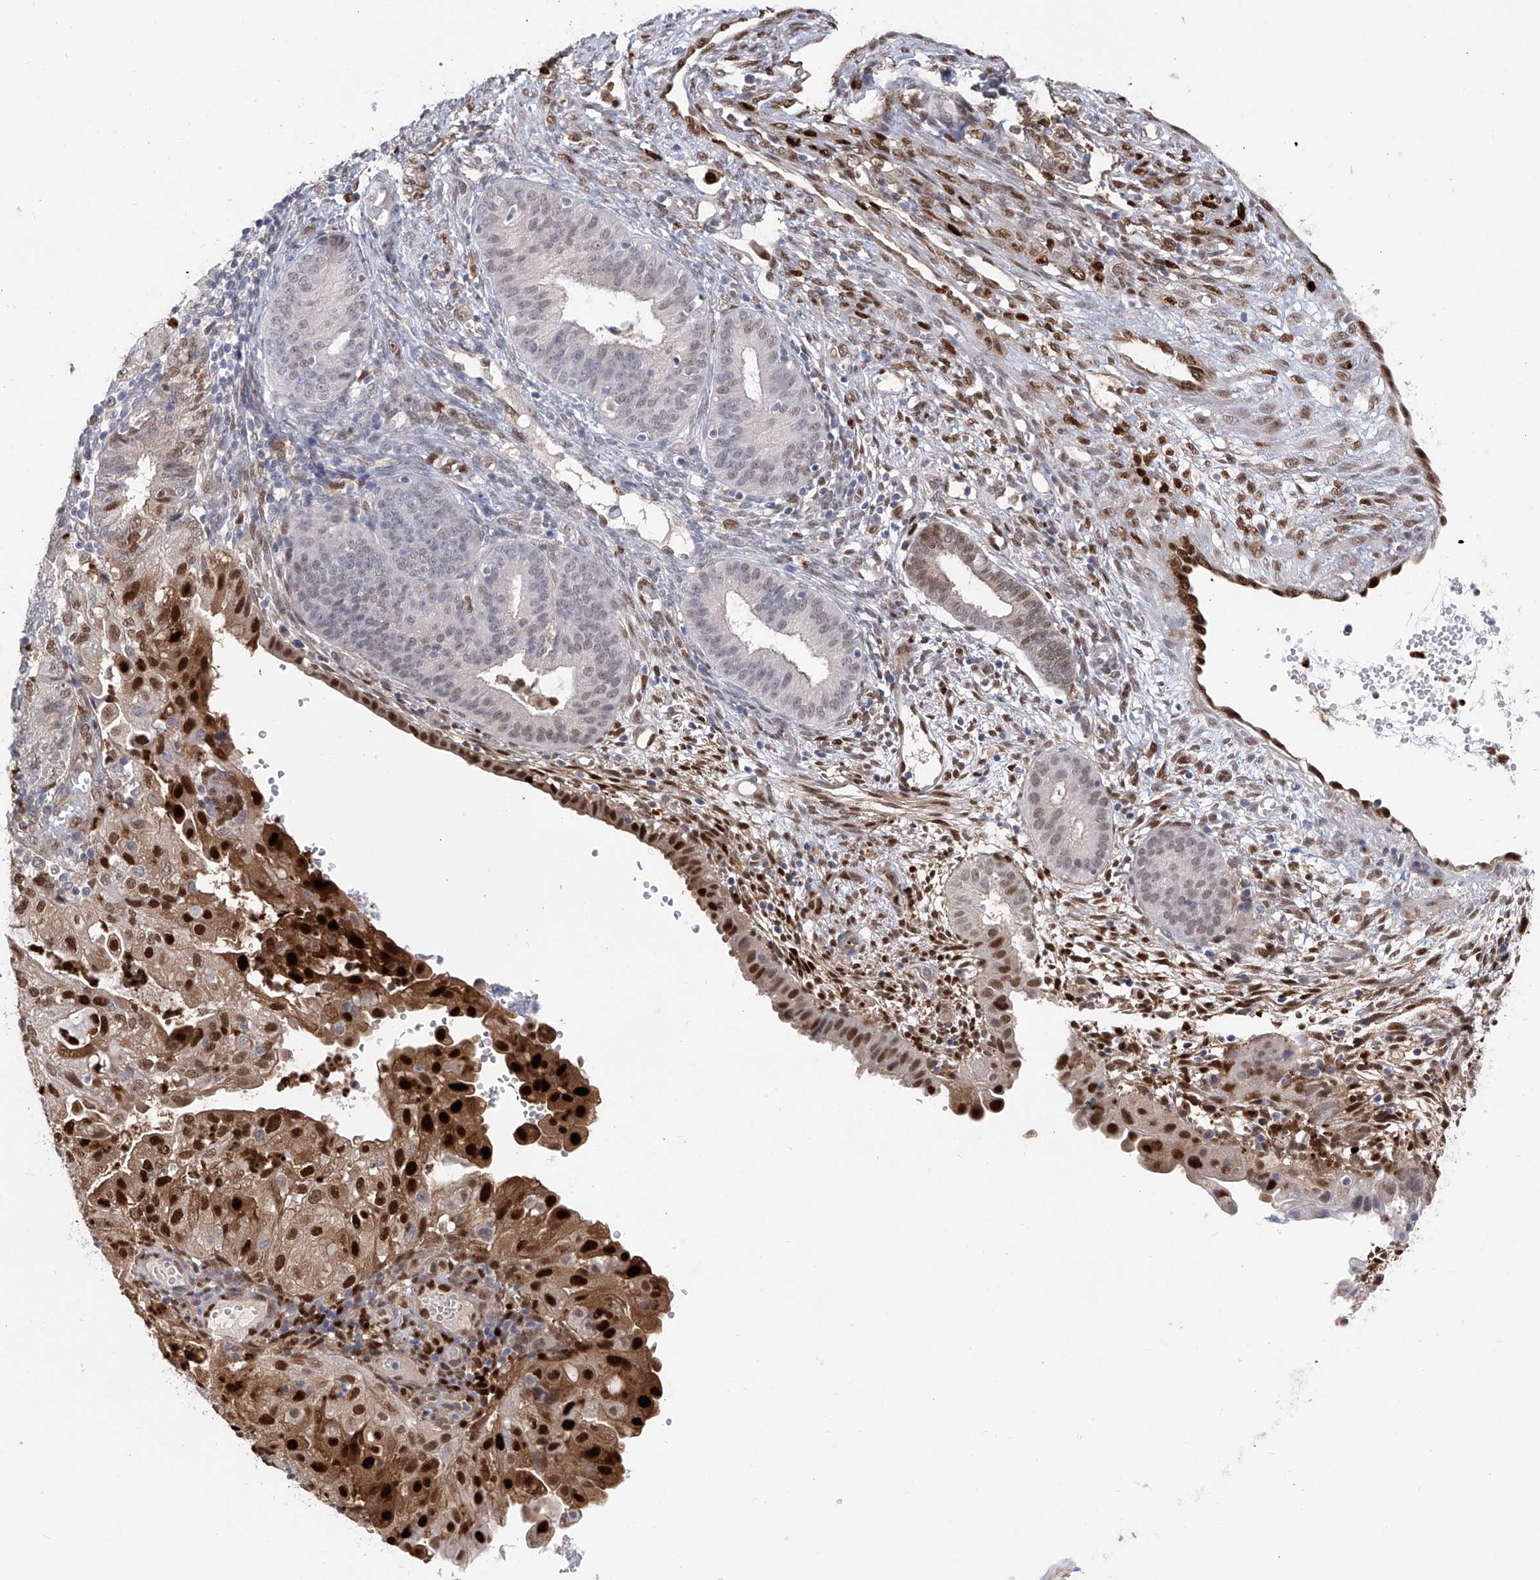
{"staining": {"intensity": "strong", "quantity": "25%-75%", "location": "cytoplasmic/membranous,nuclear"}, "tissue": "endometrial cancer", "cell_type": "Tumor cells", "image_type": "cancer", "snomed": [{"axis": "morphology", "description": "Adenocarcinoma, NOS"}, {"axis": "topography", "description": "Endometrium"}], "caption": "Endometrial adenocarcinoma was stained to show a protein in brown. There is high levels of strong cytoplasmic/membranous and nuclear positivity in about 25%-75% of tumor cells.", "gene": "PHF20", "patient": {"sex": "female", "age": 51}}